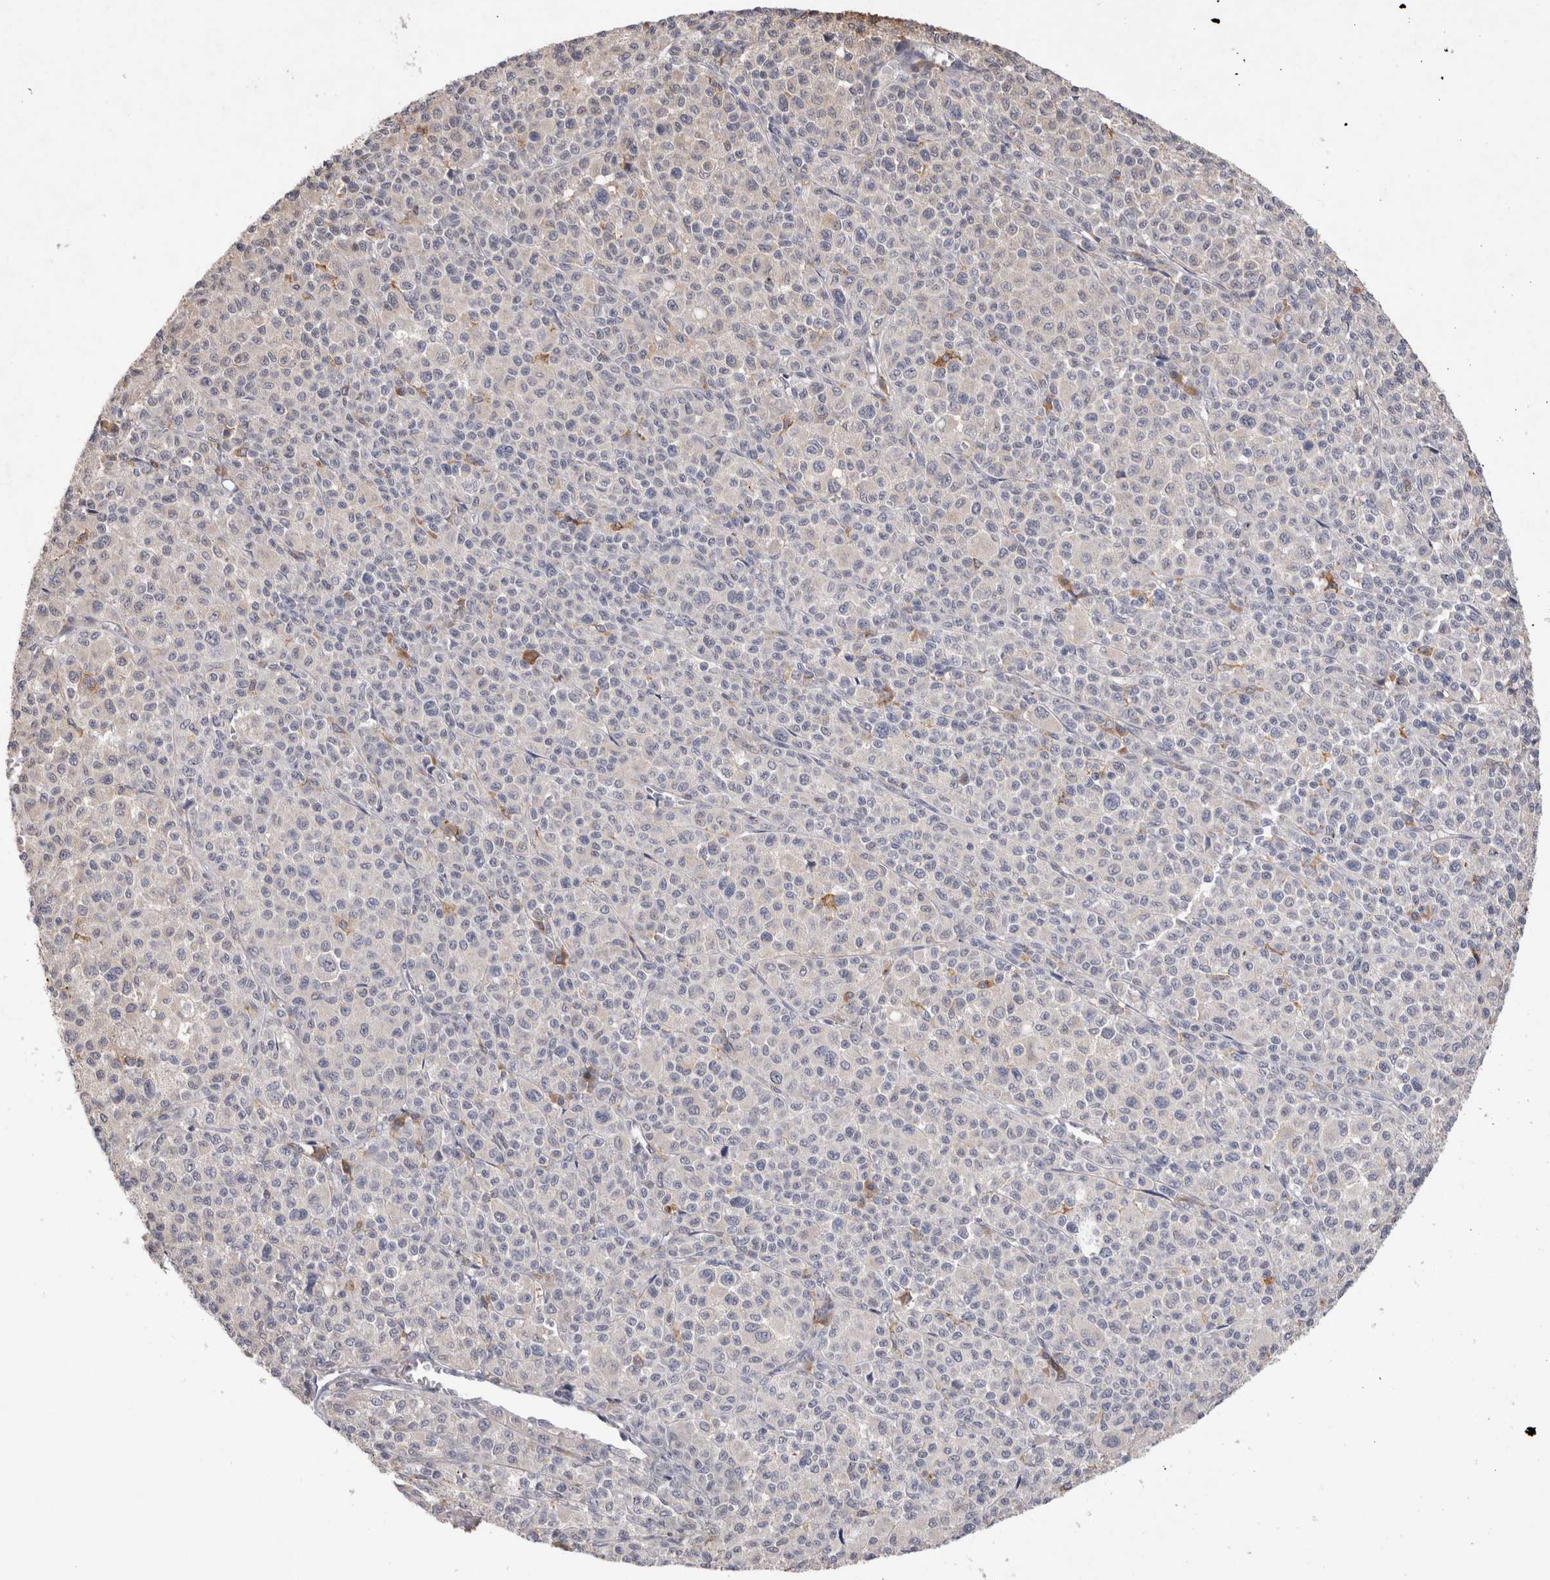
{"staining": {"intensity": "negative", "quantity": "none", "location": "none"}, "tissue": "melanoma", "cell_type": "Tumor cells", "image_type": "cancer", "snomed": [{"axis": "morphology", "description": "Malignant melanoma, Metastatic site"}, {"axis": "topography", "description": "Skin"}], "caption": "Tumor cells are negative for protein expression in human malignant melanoma (metastatic site).", "gene": "VSIG4", "patient": {"sex": "female", "age": 74}}